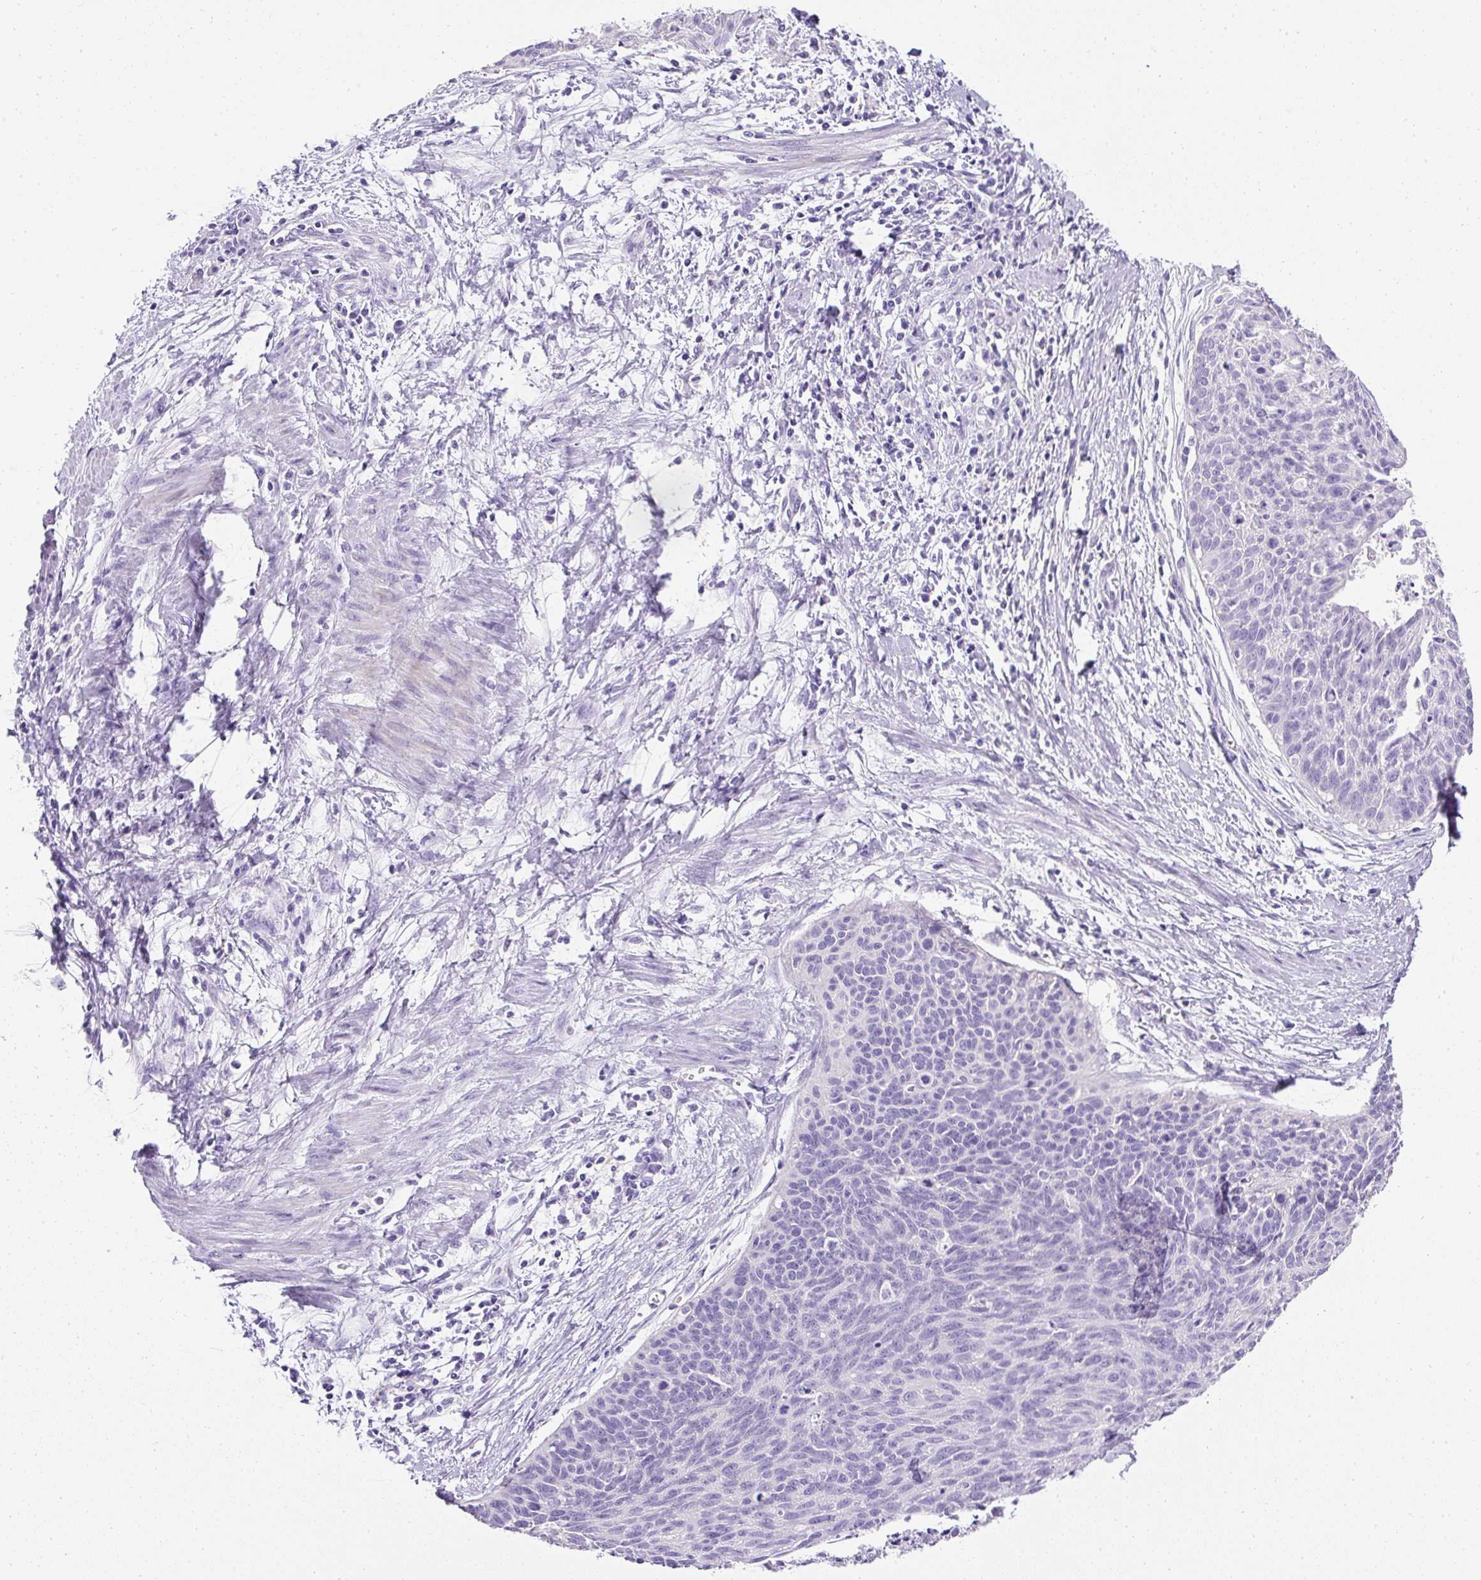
{"staining": {"intensity": "negative", "quantity": "none", "location": "none"}, "tissue": "cervical cancer", "cell_type": "Tumor cells", "image_type": "cancer", "snomed": [{"axis": "morphology", "description": "Squamous cell carcinoma, NOS"}, {"axis": "topography", "description": "Cervix"}], "caption": "An immunohistochemistry image of cervical cancer (squamous cell carcinoma) is shown. There is no staining in tumor cells of cervical cancer (squamous cell carcinoma). (IHC, brightfield microscopy, high magnification).", "gene": "C2CD4C", "patient": {"sex": "female", "age": 55}}